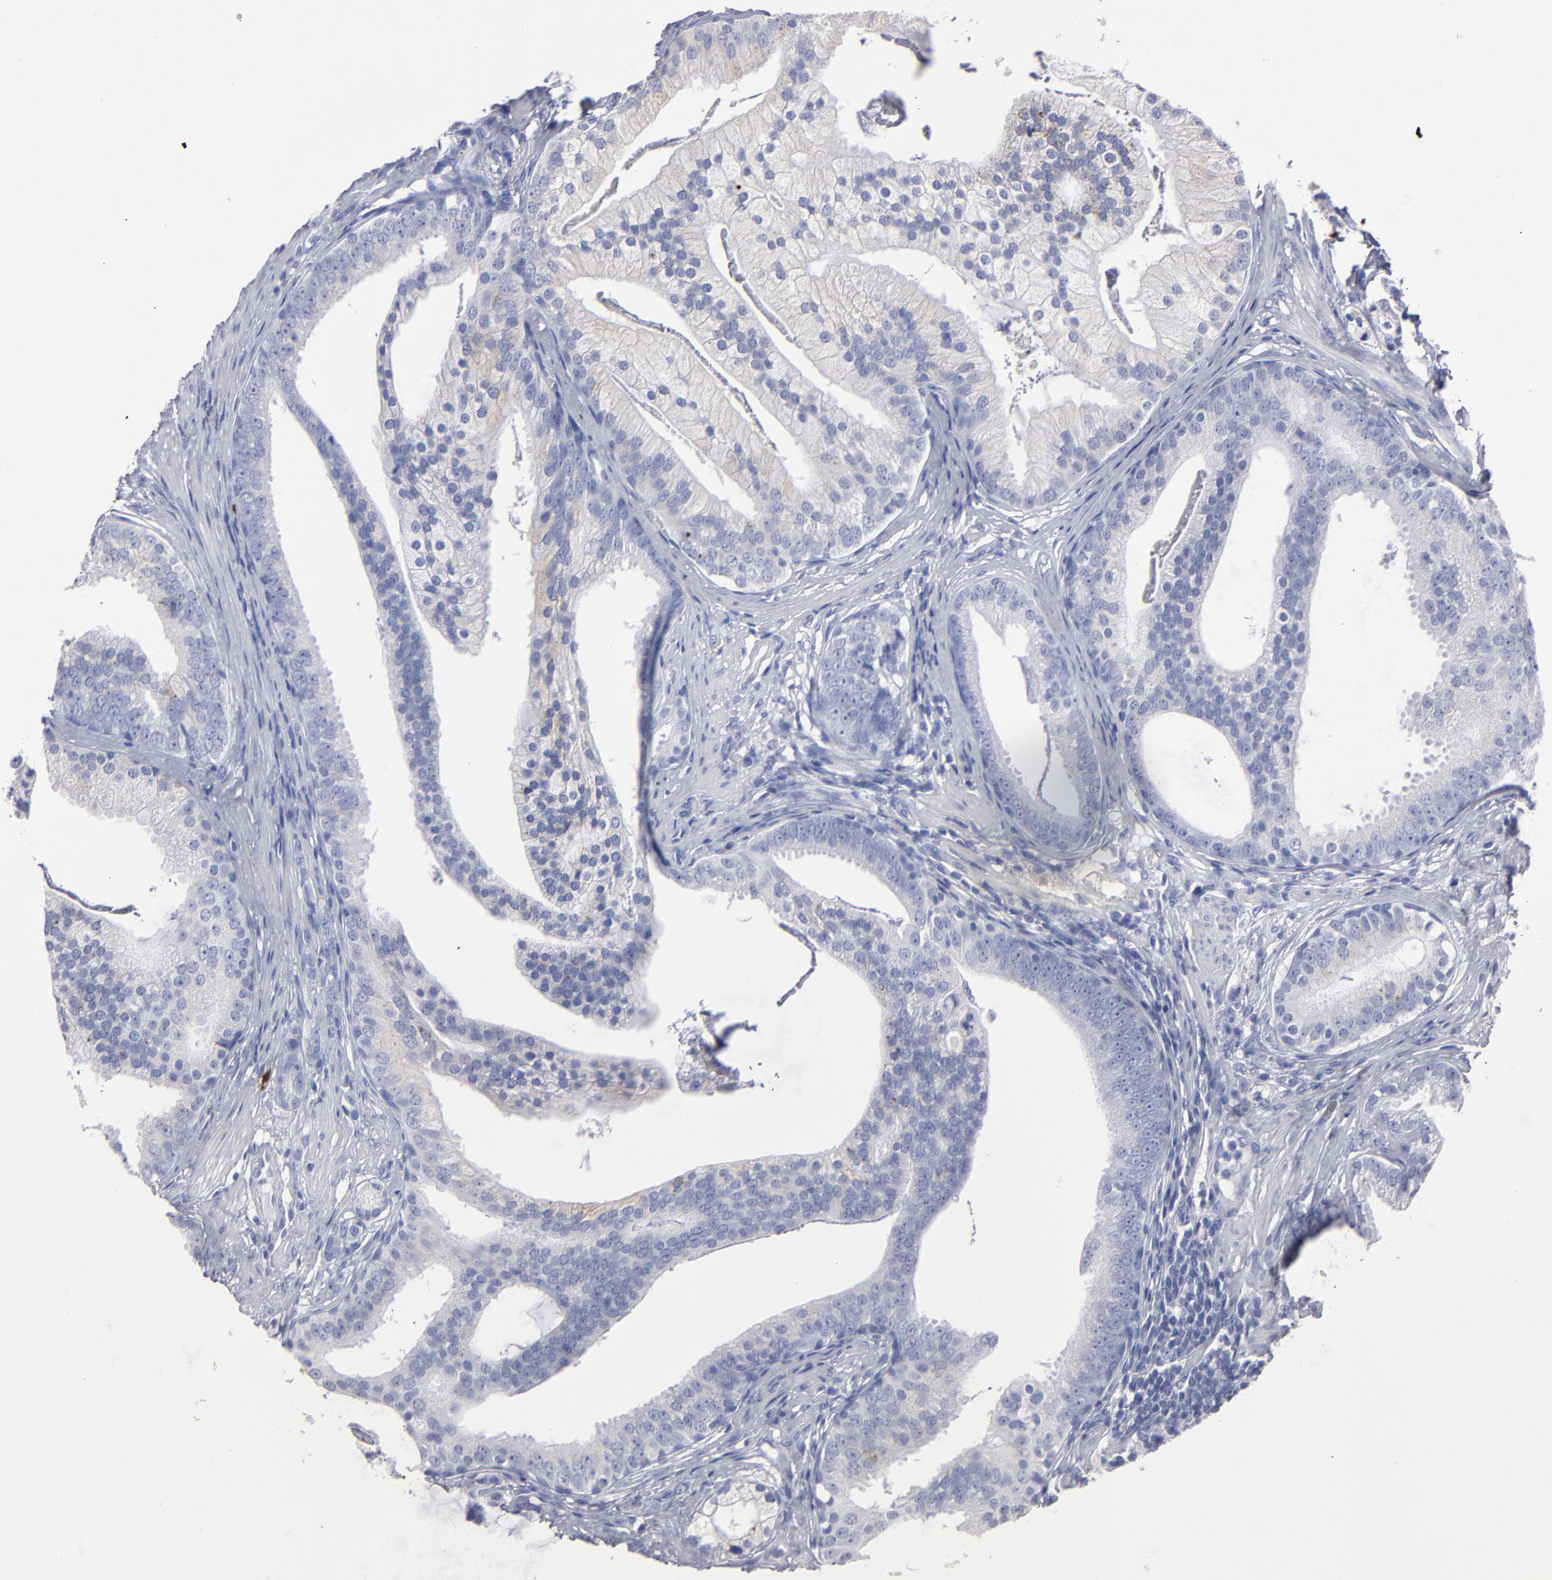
{"staining": {"intensity": "negative", "quantity": "none", "location": "none"}, "tissue": "prostate cancer", "cell_type": "Tumor cells", "image_type": "cancer", "snomed": [{"axis": "morphology", "description": "Adenocarcinoma, Low grade"}, {"axis": "topography", "description": "Prostate"}], "caption": "DAB immunohistochemical staining of human low-grade adenocarcinoma (prostate) displays no significant positivity in tumor cells.", "gene": "FABP4", "patient": {"sex": "male", "age": 58}}